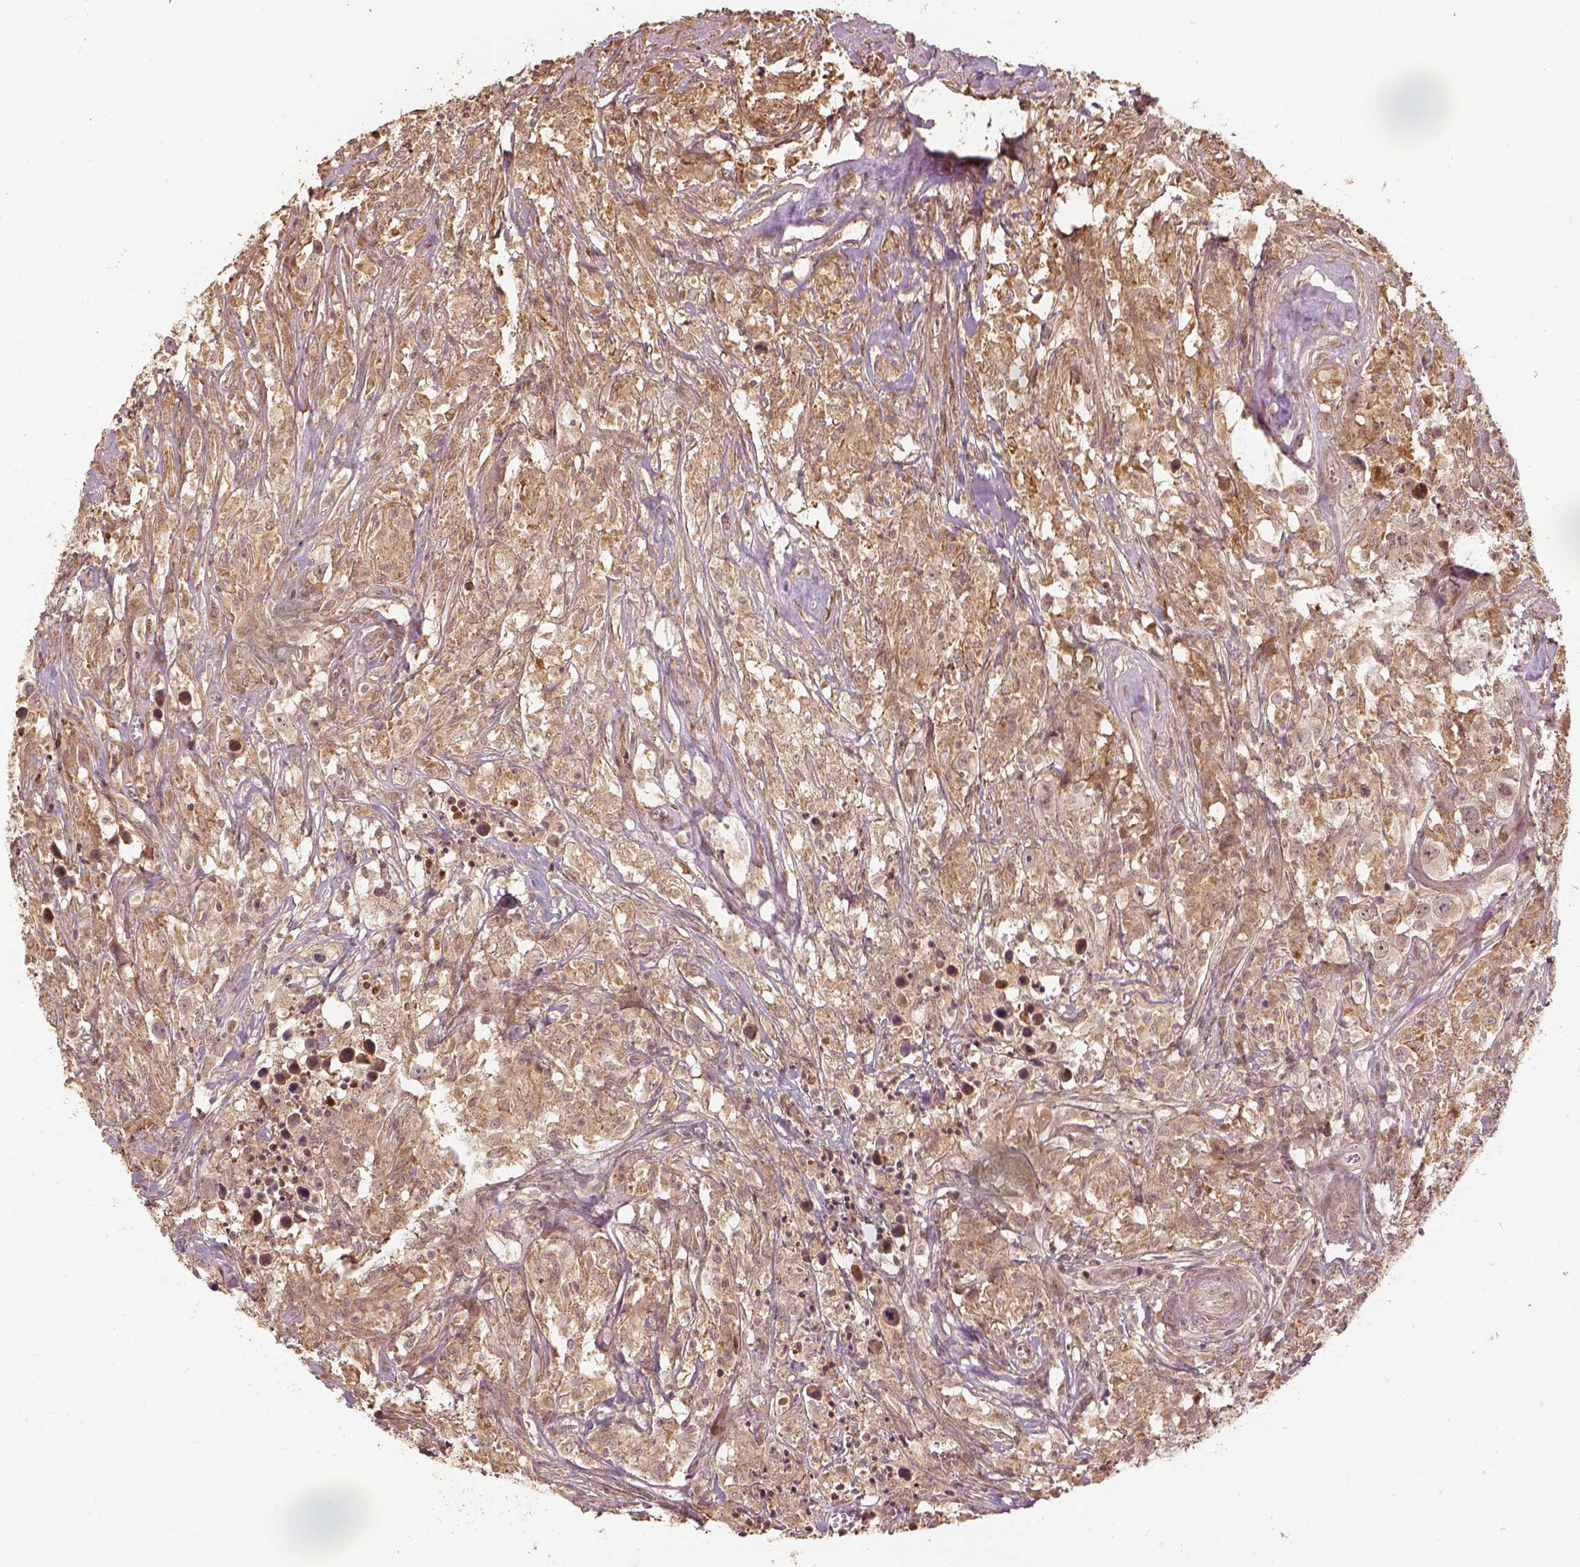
{"staining": {"intensity": "weak", "quantity": ">75%", "location": "cytoplasmic/membranous"}, "tissue": "testis cancer", "cell_type": "Tumor cells", "image_type": "cancer", "snomed": [{"axis": "morphology", "description": "Seminoma, NOS"}, {"axis": "topography", "description": "Testis"}], "caption": "A histopathology image of testis cancer (seminoma) stained for a protein displays weak cytoplasmic/membranous brown staining in tumor cells.", "gene": "VEGFA", "patient": {"sex": "male", "age": 49}}